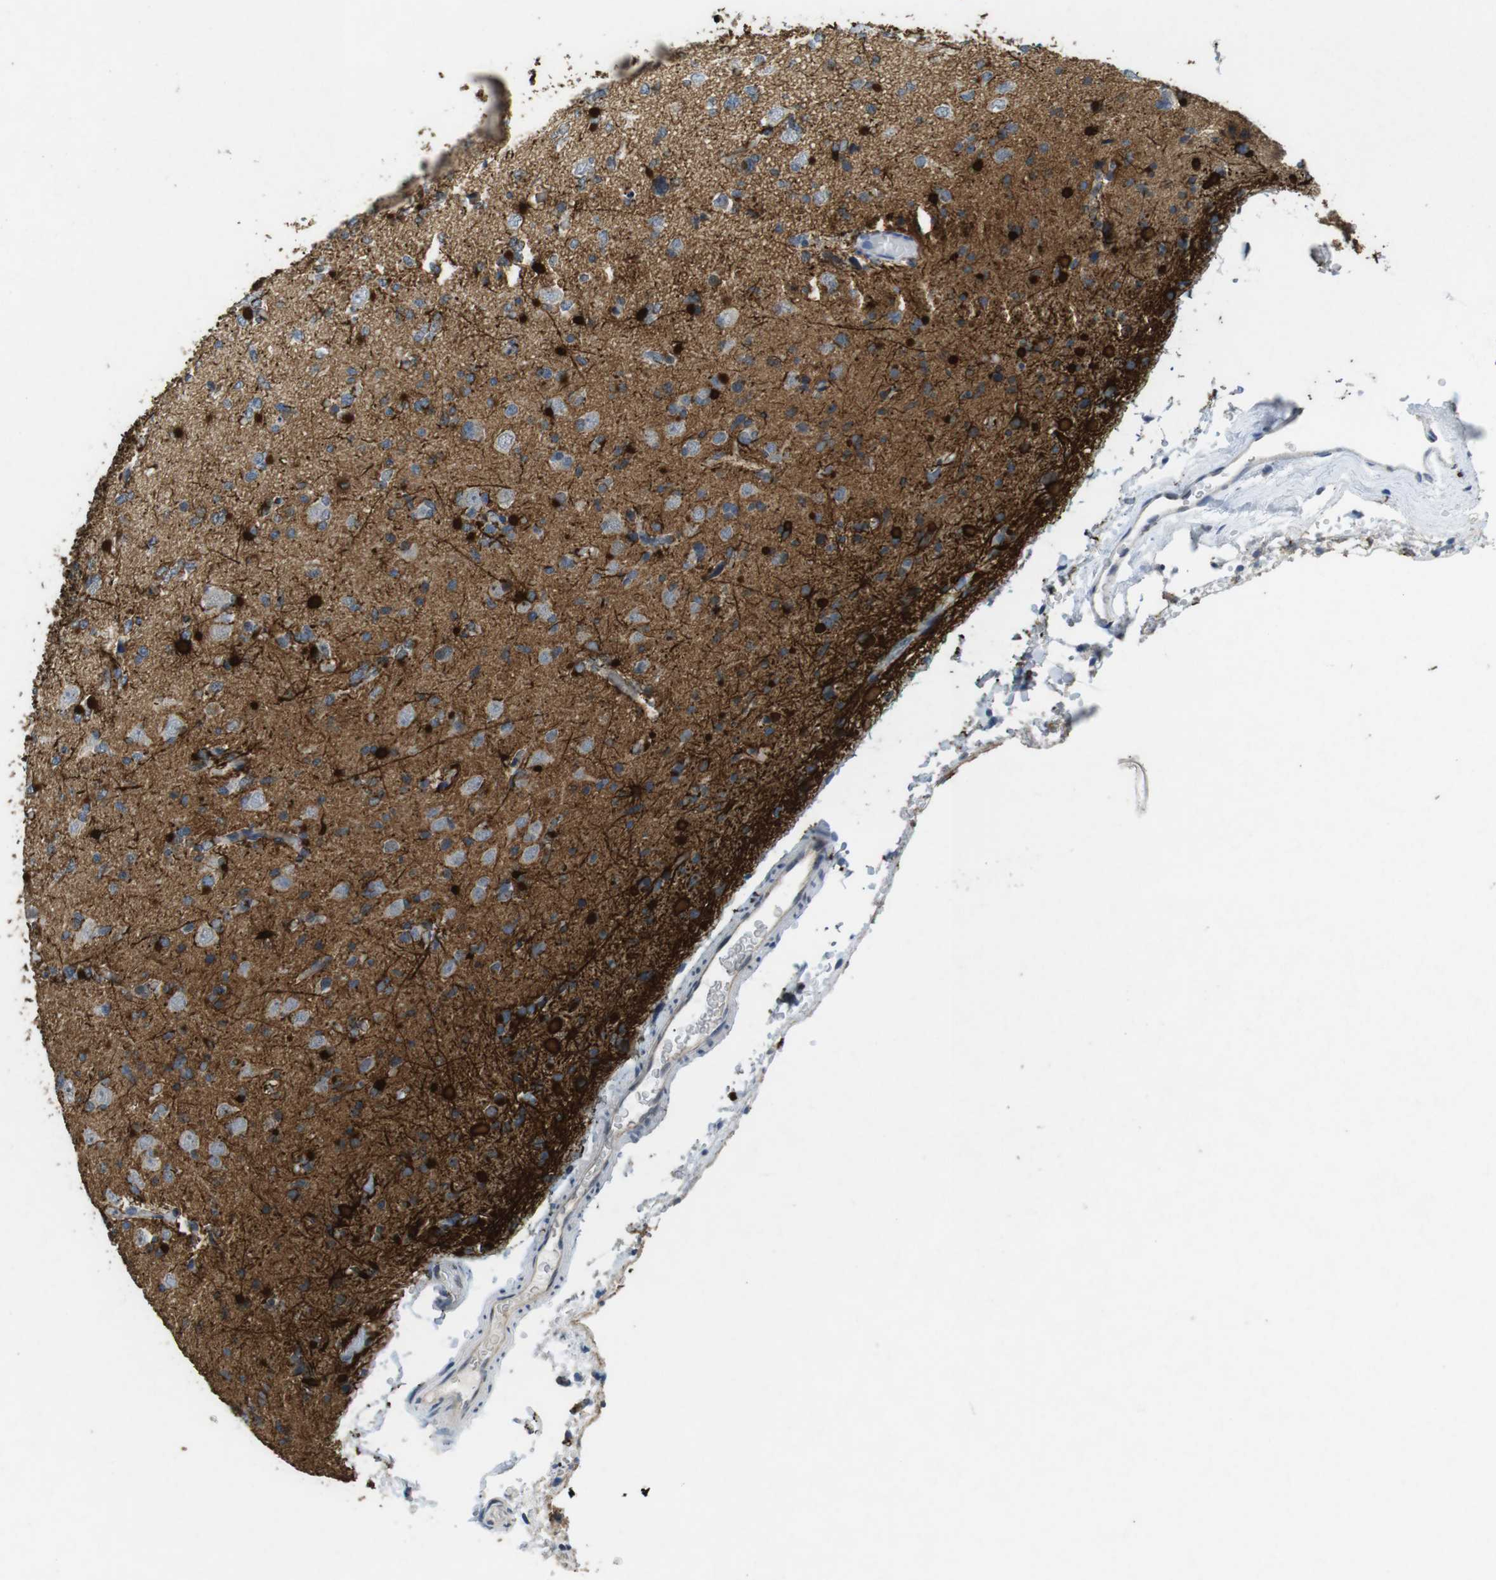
{"staining": {"intensity": "moderate", "quantity": "25%-75%", "location": "cytoplasmic/membranous"}, "tissue": "glioma", "cell_type": "Tumor cells", "image_type": "cancer", "snomed": [{"axis": "morphology", "description": "Glioma, malignant, Low grade"}, {"axis": "topography", "description": "Brain"}], "caption": "Human malignant low-grade glioma stained with a protein marker reveals moderate staining in tumor cells.", "gene": "NECTIN1", "patient": {"sex": "female", "age": 22}}